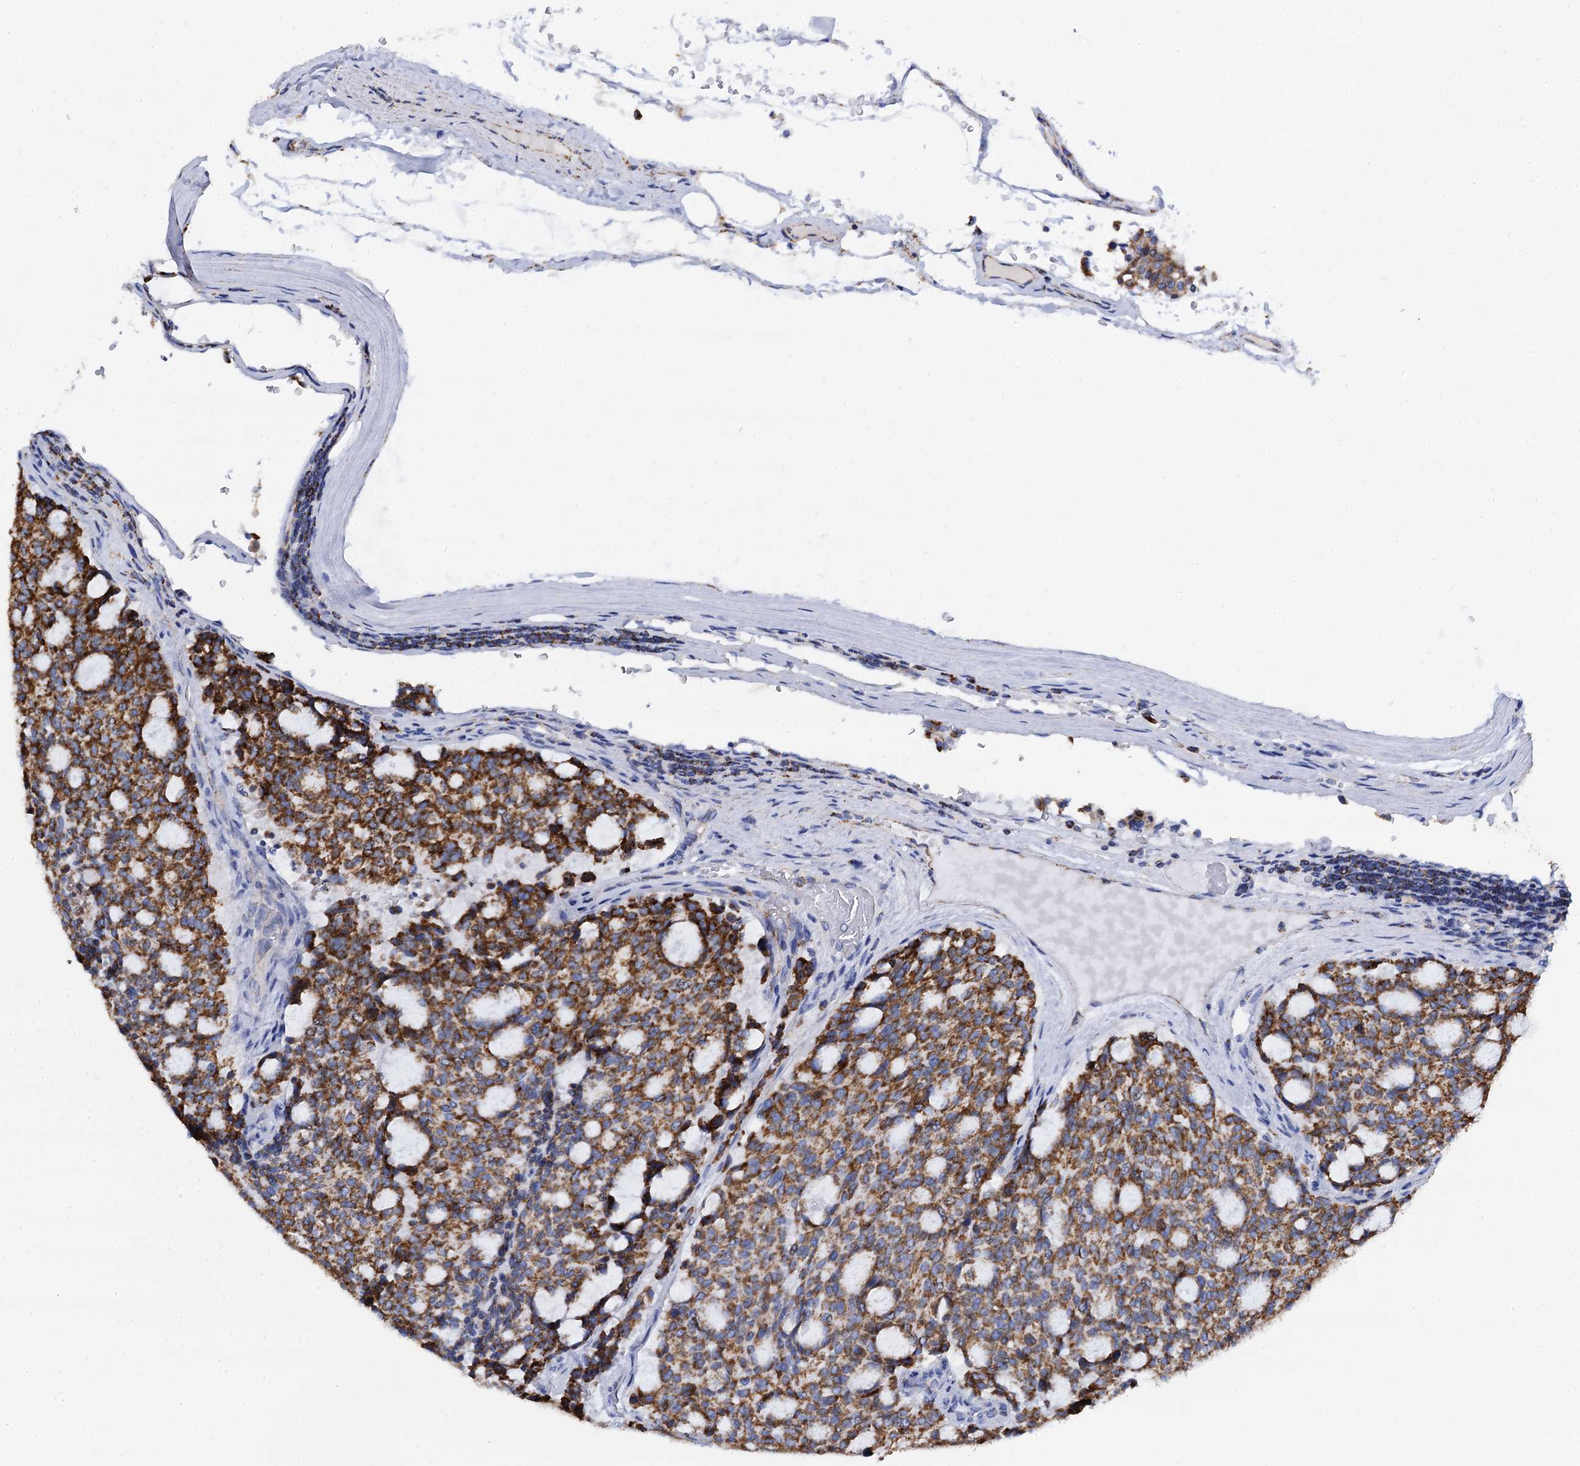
{"staining": {"intensity": "strong", "quantity": ">75%", "location": "cytoplasmic/membranous"}, "tissue": "carcinoid", "cell_type": "Tumor cells", "image_type": "cancer", "snomed": [{"axis": "morphology", "description": "Carcinoid, malignant, NOS"}, {"axis": "topography", "description": "Pancreas"}], "caption": "A micrograph of carcinoid stained for a protein demonstrates strong cytoplasmic/membranous brown staining in tumor cells.", "gene": "TIMM10", "patient": {"sex": "female", "age": 54}}